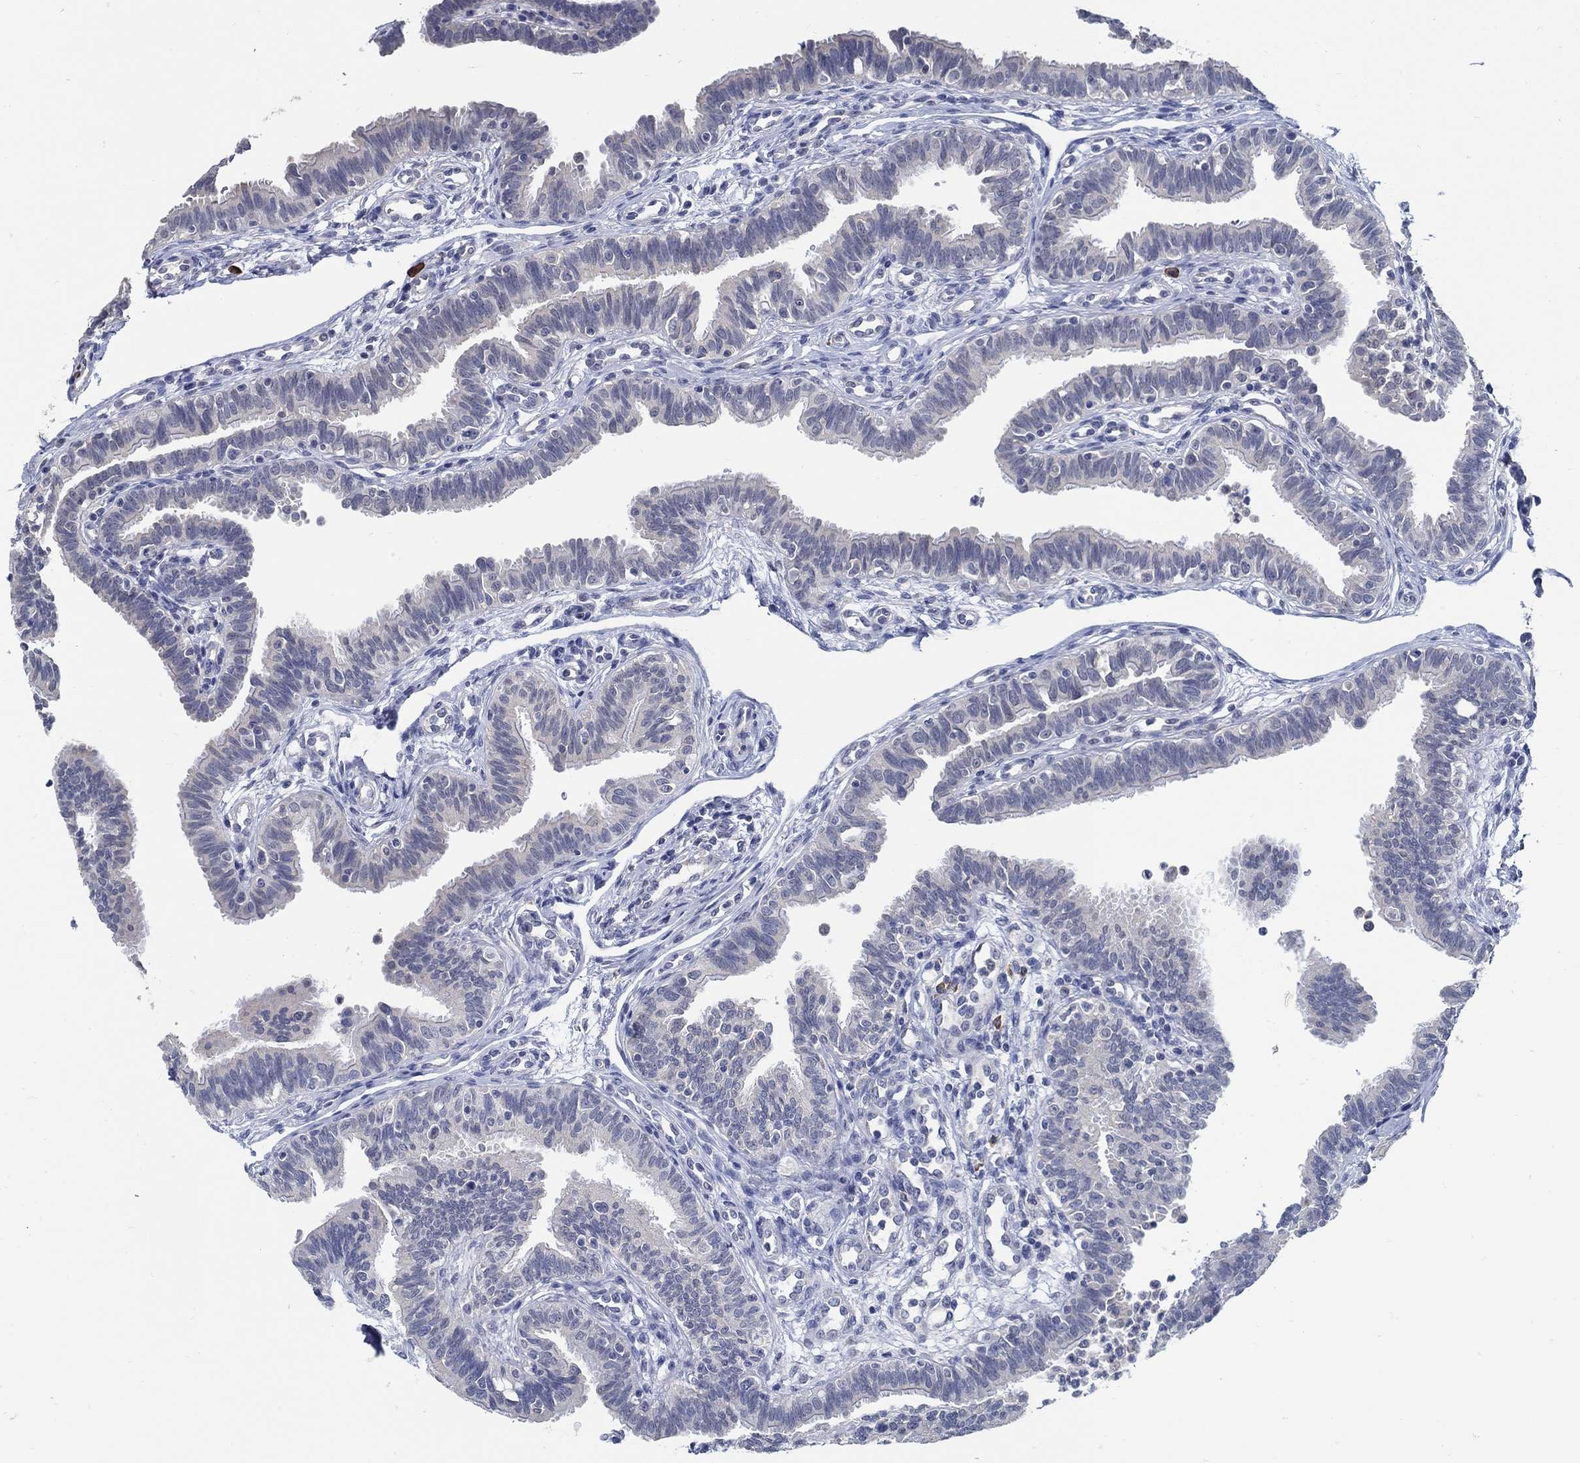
{"staining": {"intensity": "negative", "quantity": "none", "location": "none"}, "tissue": "fallopian tube", "cell_type": "Glandular cells", "image_type": "normal", "snomed": [{"axis": "morphology", "description": "Normal tissue, NOS"}, {"axis": "topography", "description": "Fallopian tube"}], "caption": "IHC image of unremarkable human fallopian tube stained for a protein (brown), which shows no positivity in glandular cells. Brightfield microscopy of immunohistochemistry stained with DAB (brown) and hematoxylin (blue), captured at high magnification.", "gene": "PCDH11X", "patient": {"sex": "female", "age": 36}}